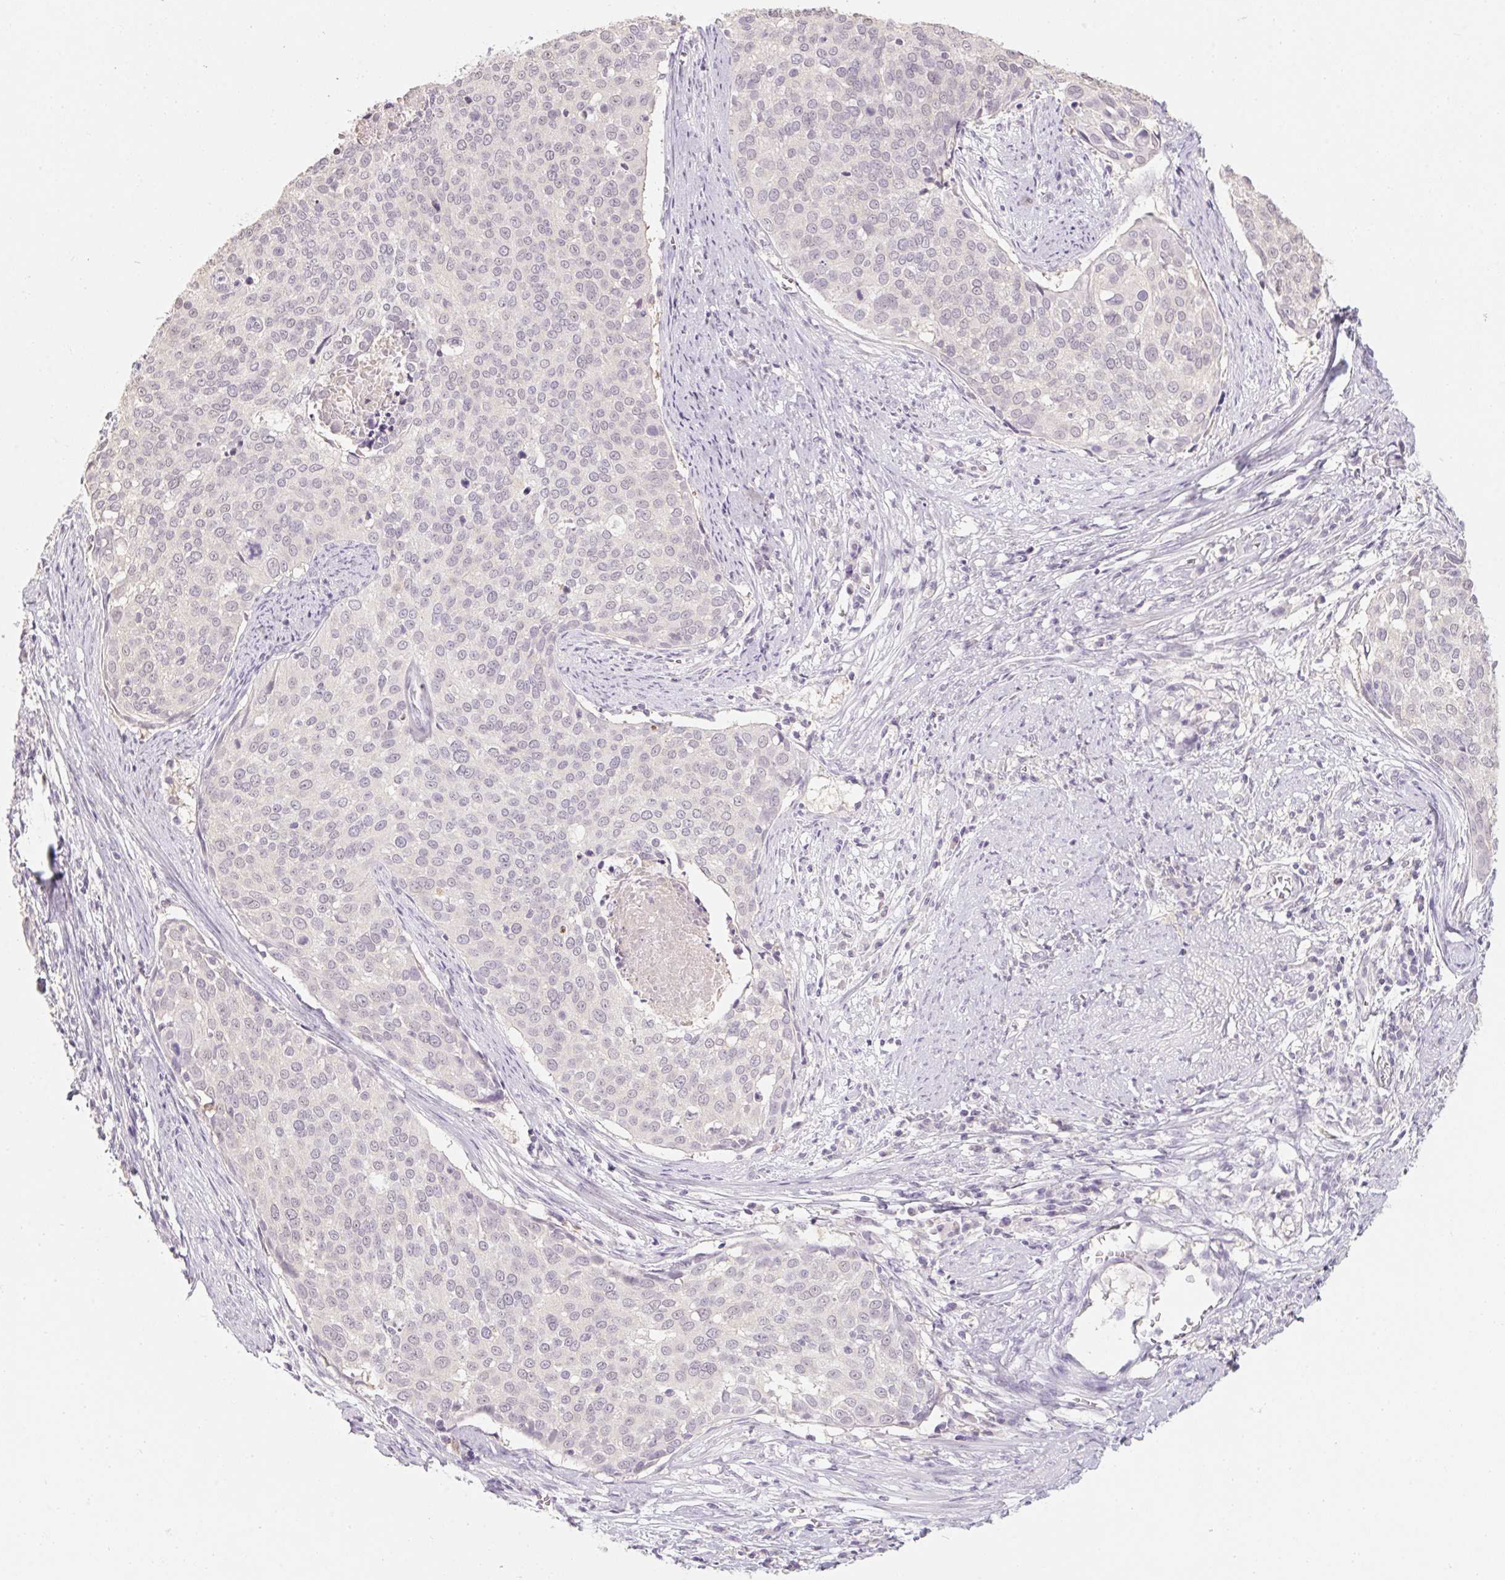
{"staining": {"intensity": "negative", "quantity": "none", "location": "none"}, "tissue": "cervical cancer", "cell_type": "Tumor cells", "image_type": "cancer", "snomed": [{"axis": "morphology", "description": "Squamous cell carcinoma, NOS"}, {"axis": "topography", "description": "Cervix"}], "caption": "This is a image of immunohistochemistry staining of squamous cell carcinoma (cervical), which shows no staining in tumor cells.", "gene": "CAPZA3", "patient": {"sex": "female", "age": 39}}